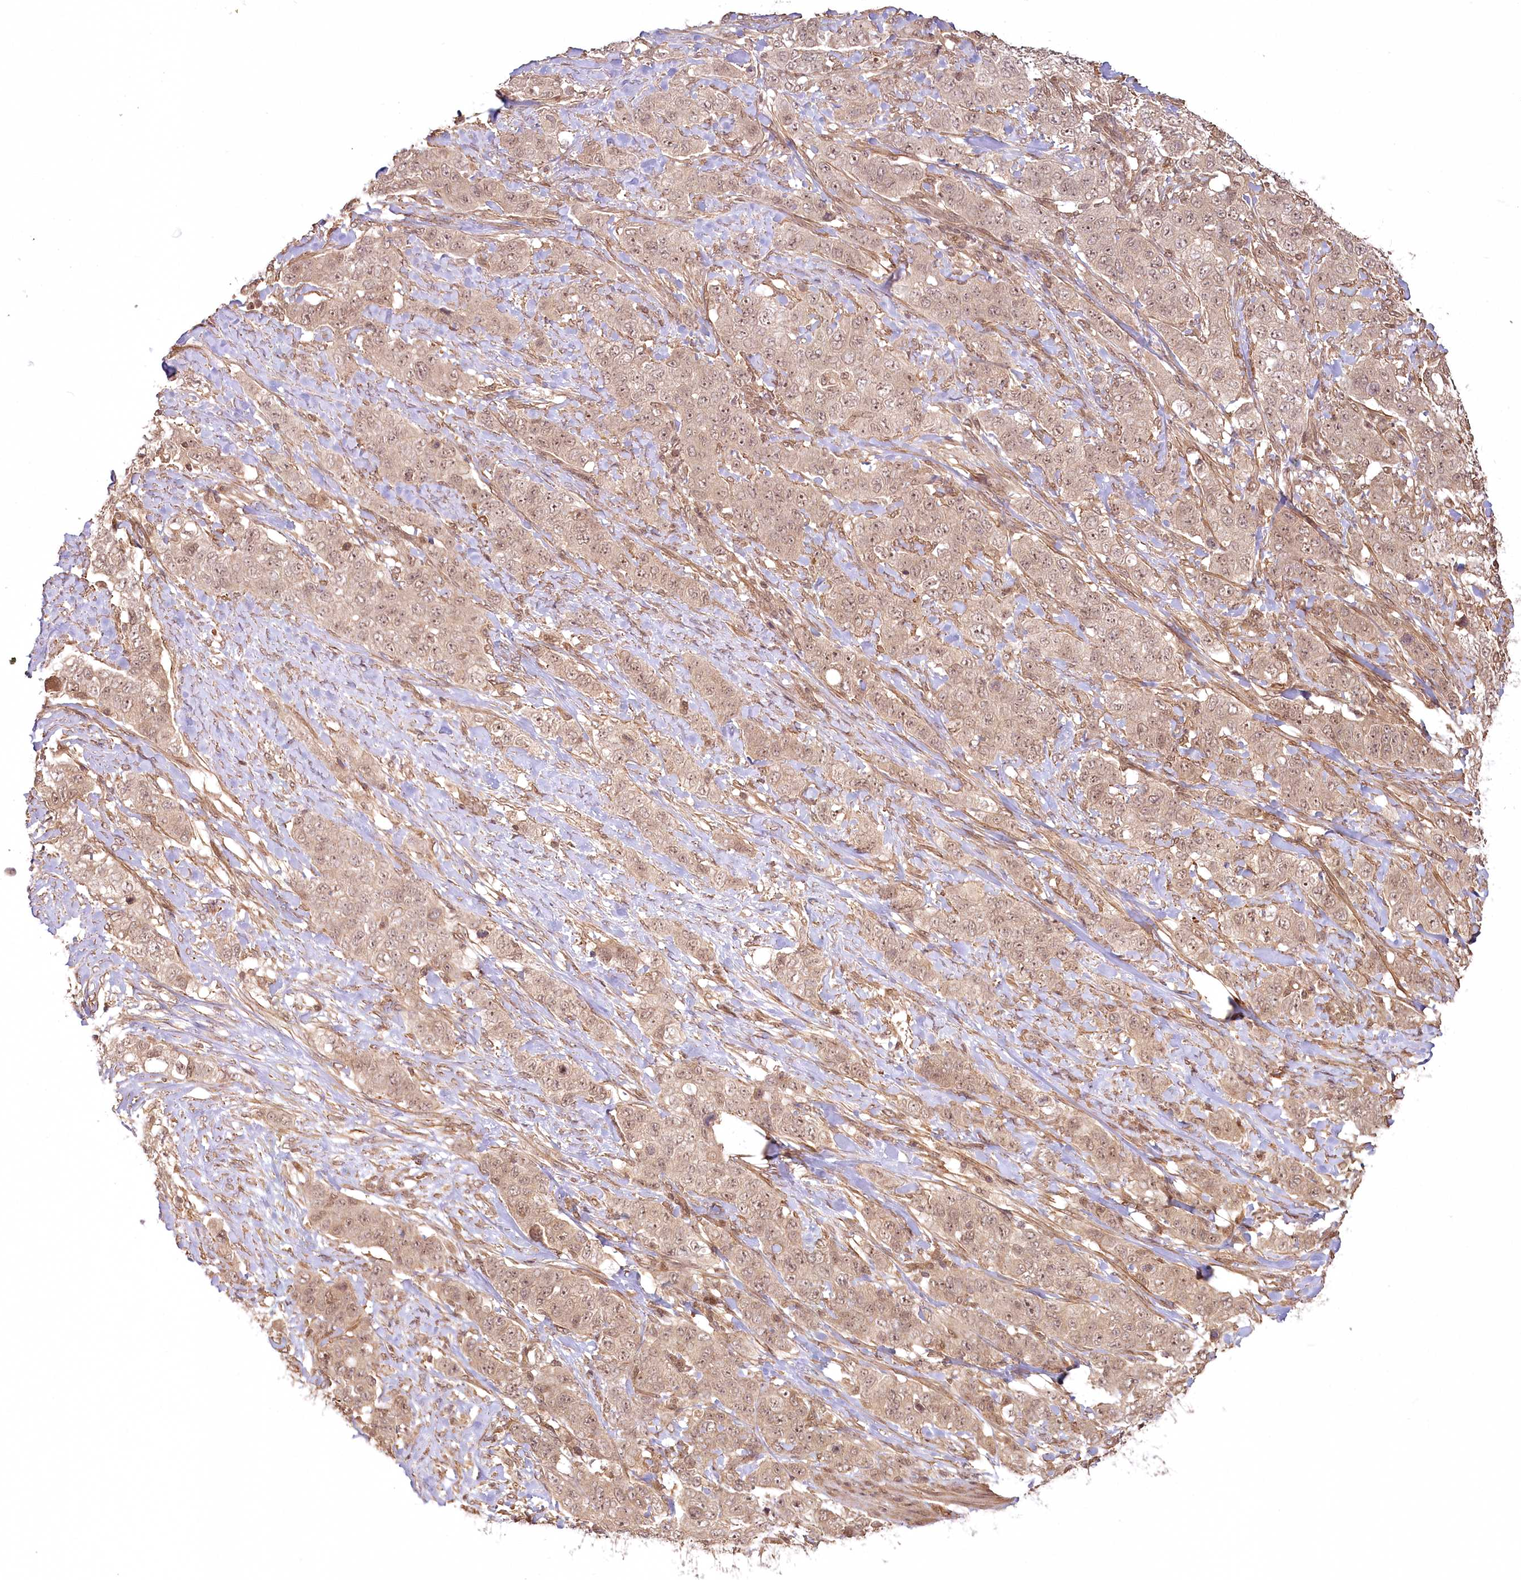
{"staining": {"intensity": "moderate", "quantity": ">75%", "location": "cytoplasmic/membranous,nuclear"}, "tissue": "stomach cancer", "cell_type": "Tumor cells", "image_type": "cancer", "snomed": [{"axis": "morphology", "description": "Adenocarcinoma, NOS"}, {"axis": "topography", "description": "Stomach"}], "caption": "A photomicrograph of human stomach adenocarcinoma stained for a protein exhibits moderate cytoplasmic/membranous and nuclear brown staining in tumor cells.", "gene": "R3HDM2", "patient": {"sex": "male", "age": 48}}